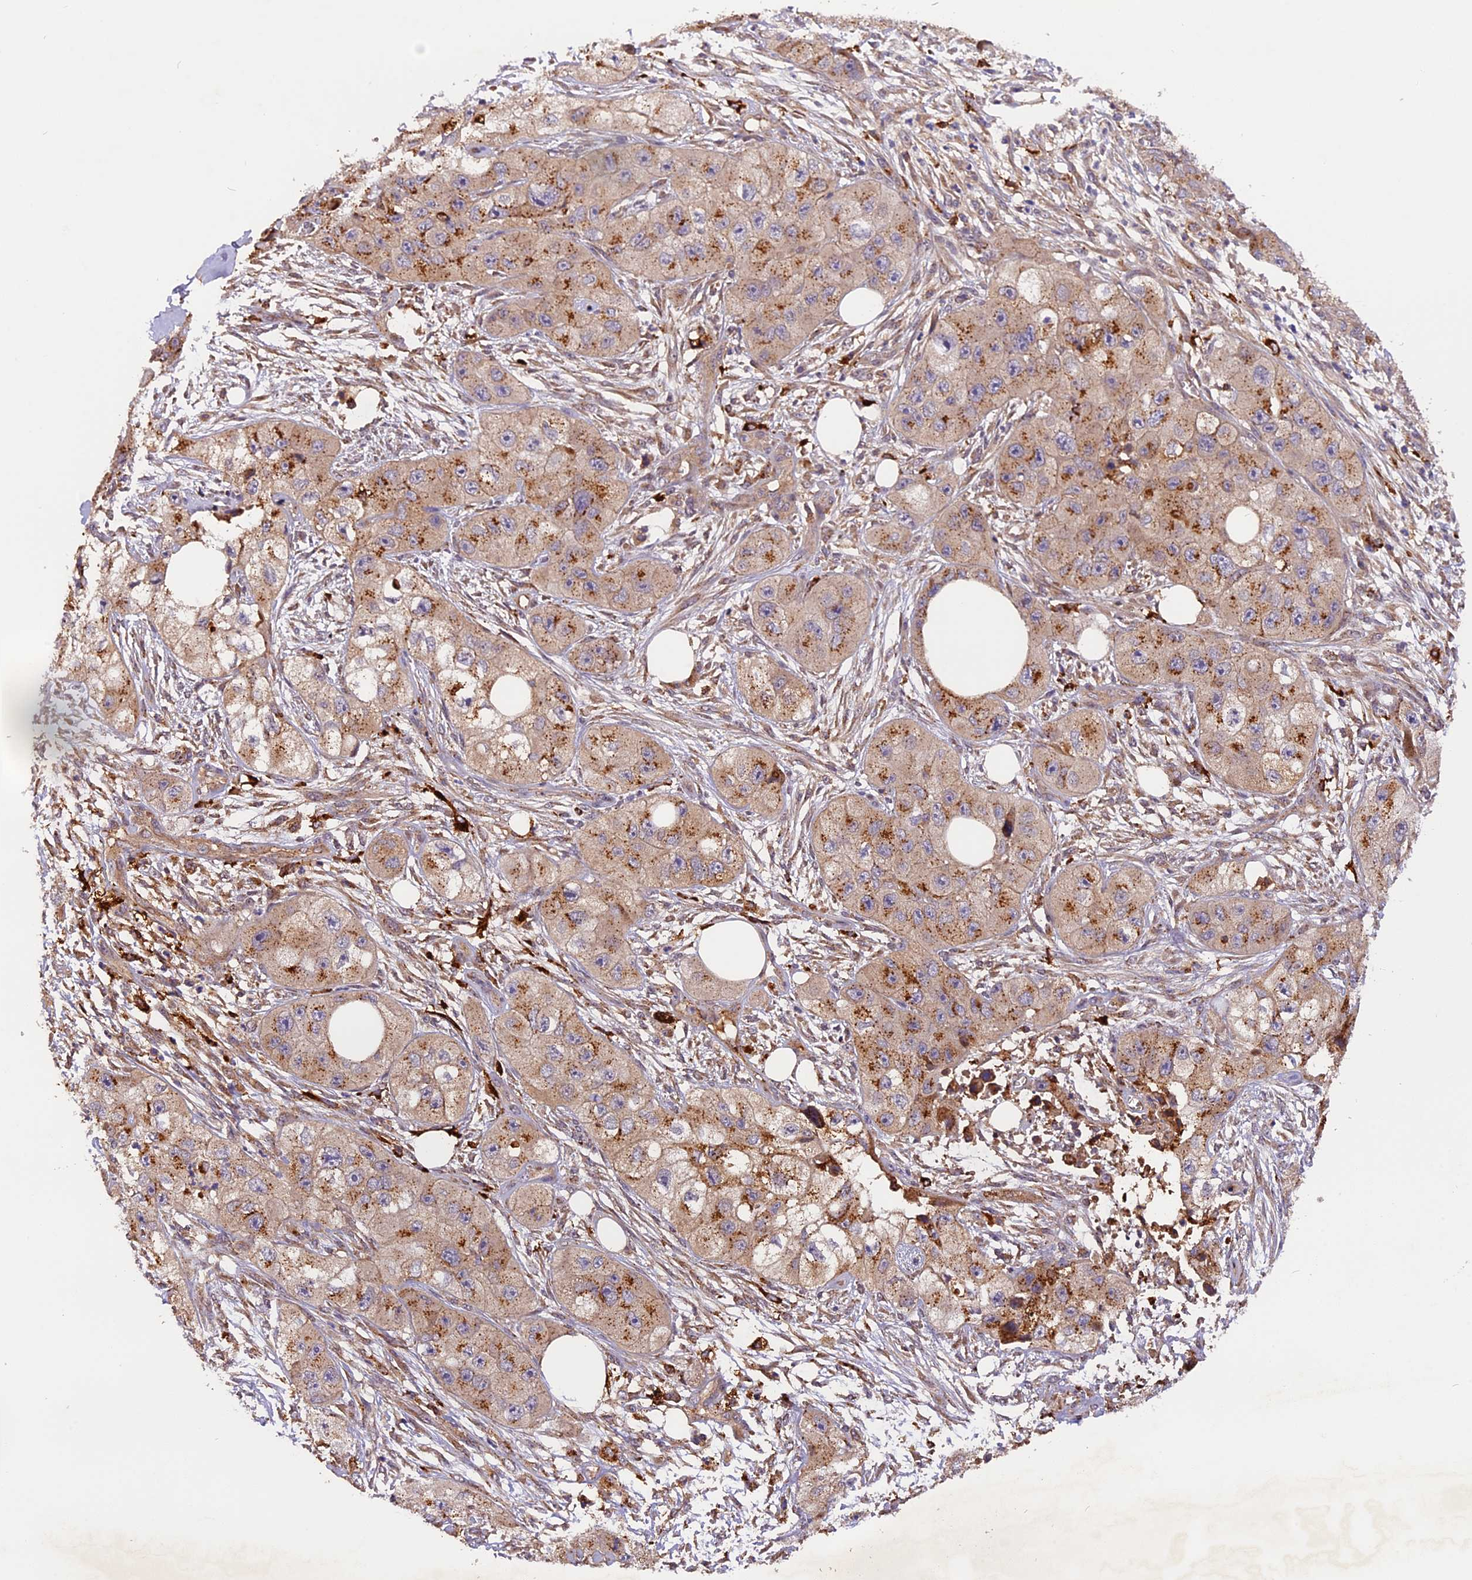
{"staining": {"intensity": "moderate", "quantity": ">75%", "location": "cytoplasmic/membranous"}, "tissue": "skin cancer", "cell_type": "Tumor cells", "image_type": "cancer", "snomed": [{"axis": "morphology", "description": "Squamous cell carcinoma, NOS"}, {"axis": "topography", "description": "Skin"}, {"axis": "topography", "description": "Subcutis"}], "caption": "A brown stain highlights moderate cytoplasmic/membranous staining of a protein in human skin cancer (squamous cell carcinoma) tumor cells.", "gene": "COPE", "patient": {"sex": "male", "age": 73}}